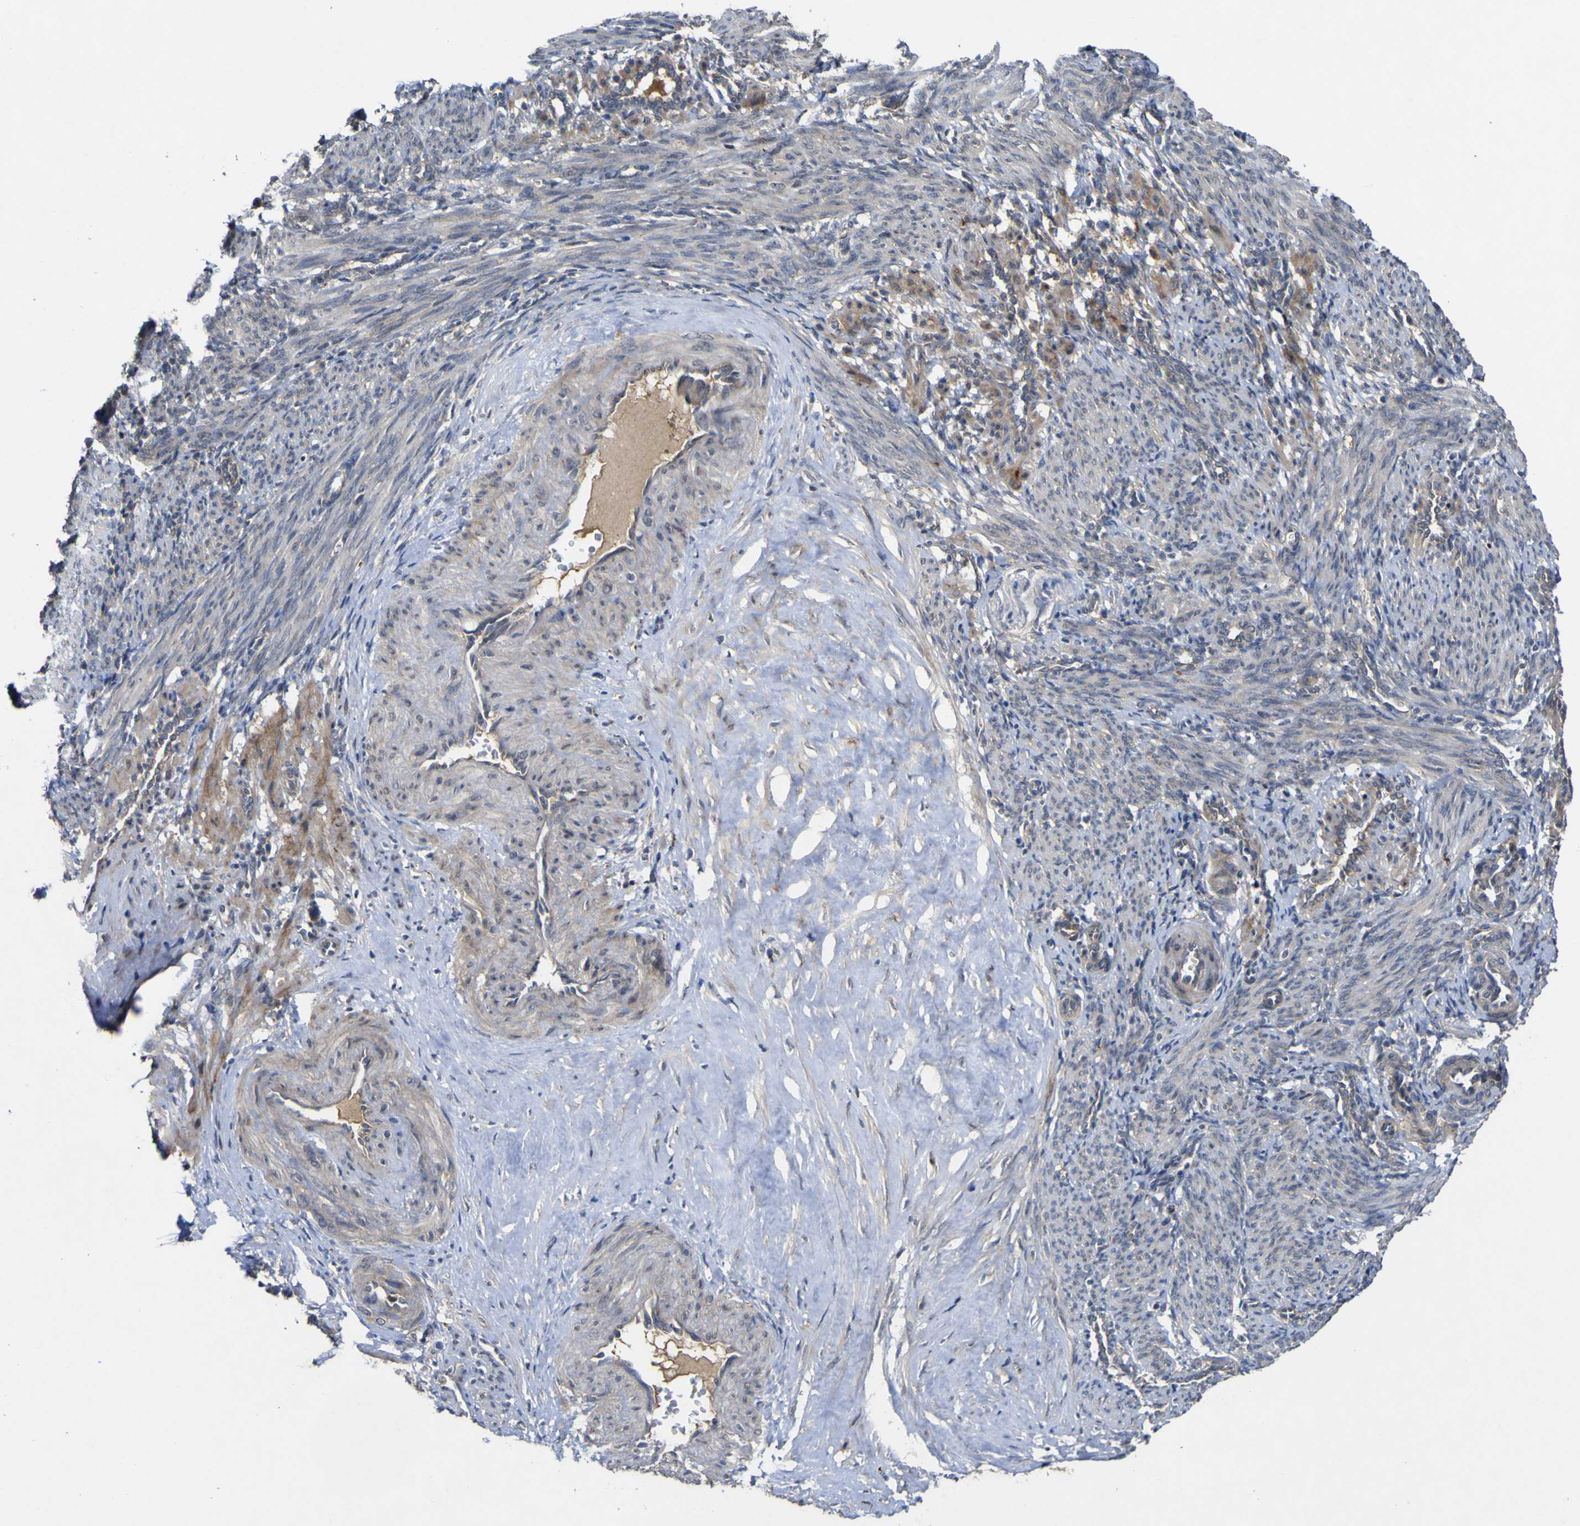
{"staining": {"intensity": "weak", "quantity": ">75%", "location": "cytoplasmic/membranous"}, "tissue": "smooth muscle", "cell_type": "Smooth muscle cells", "image_type": "normal", "snomed": [{"axis": "morphology", "description": "Normal tissue, NOS"}, {"axis": "topography", "description": "Endometrium"}], "caption": "Immunohistochemical staining of unremarkable smooth muscle reveals >75% levels of weak cytoplasmic/membranous protein positivity in approximately >75% of smooth muscle cells. The staining was performed using DAB (3,3'-diaminobenzidine) to visualize the protein expression in brown, while the nuclei were stained in blue with hematoxylin (Magnification: 20x).", "gene": "IRAK2", "patient": {"sex": "female", "age": 33}}